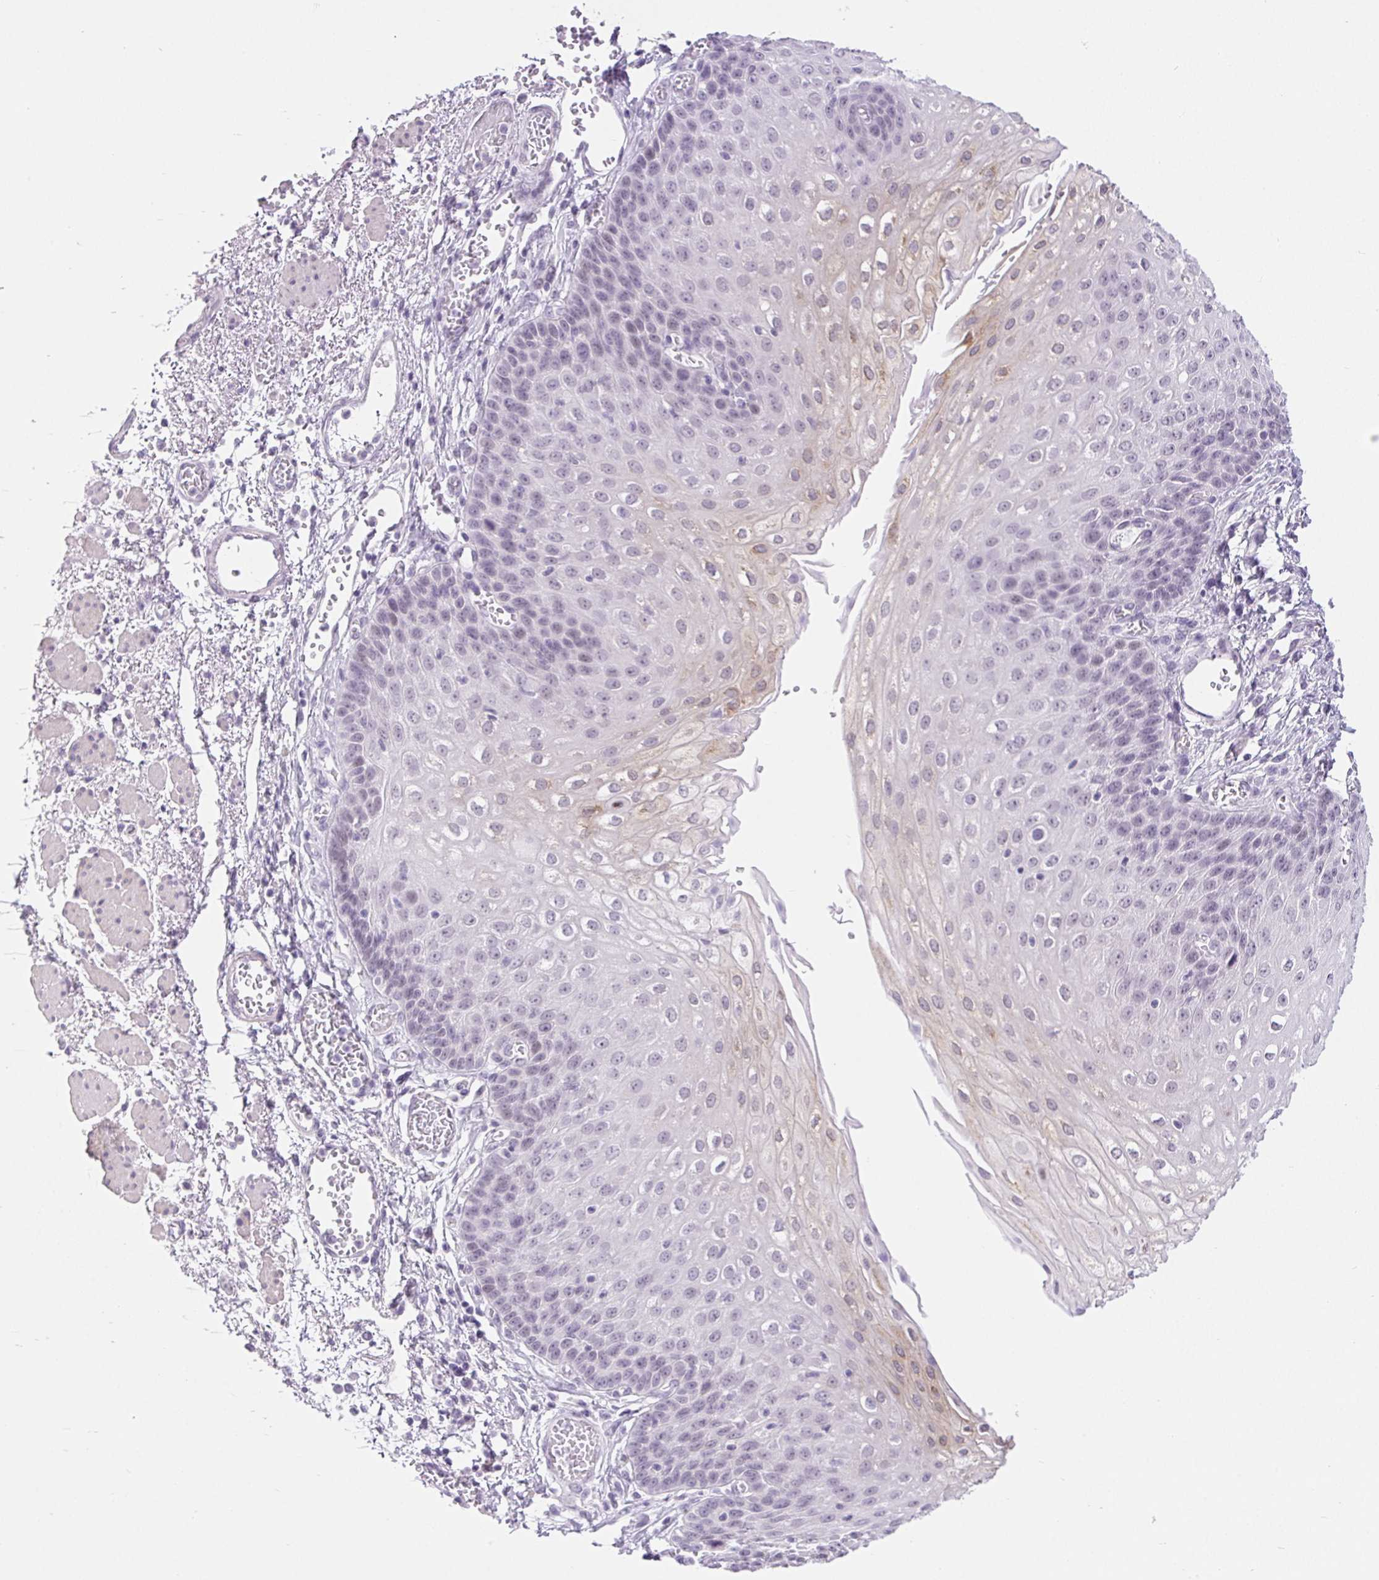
{"staining": {"intensity": "negative", "quantity": "none", "location": "none"}, "tissue": "esophagus", "cell_type": "Squamous epithelial cells", "image_type": "normal", "snomed": [{"axis": "morphology", "description": "Normal tissue, NOS"}, {"axis": "morphology", "description": "Adenocarcinoma, NOS"}, {"axis": "topography", "description": "Esophagus"}], "caption": "Human esophagus stained for a protein using immunohistochemistry exhibits no staining in squamous epithelial cells.", "gene": "BCAS1", "patient": {"sex": "male", "age": 81}}